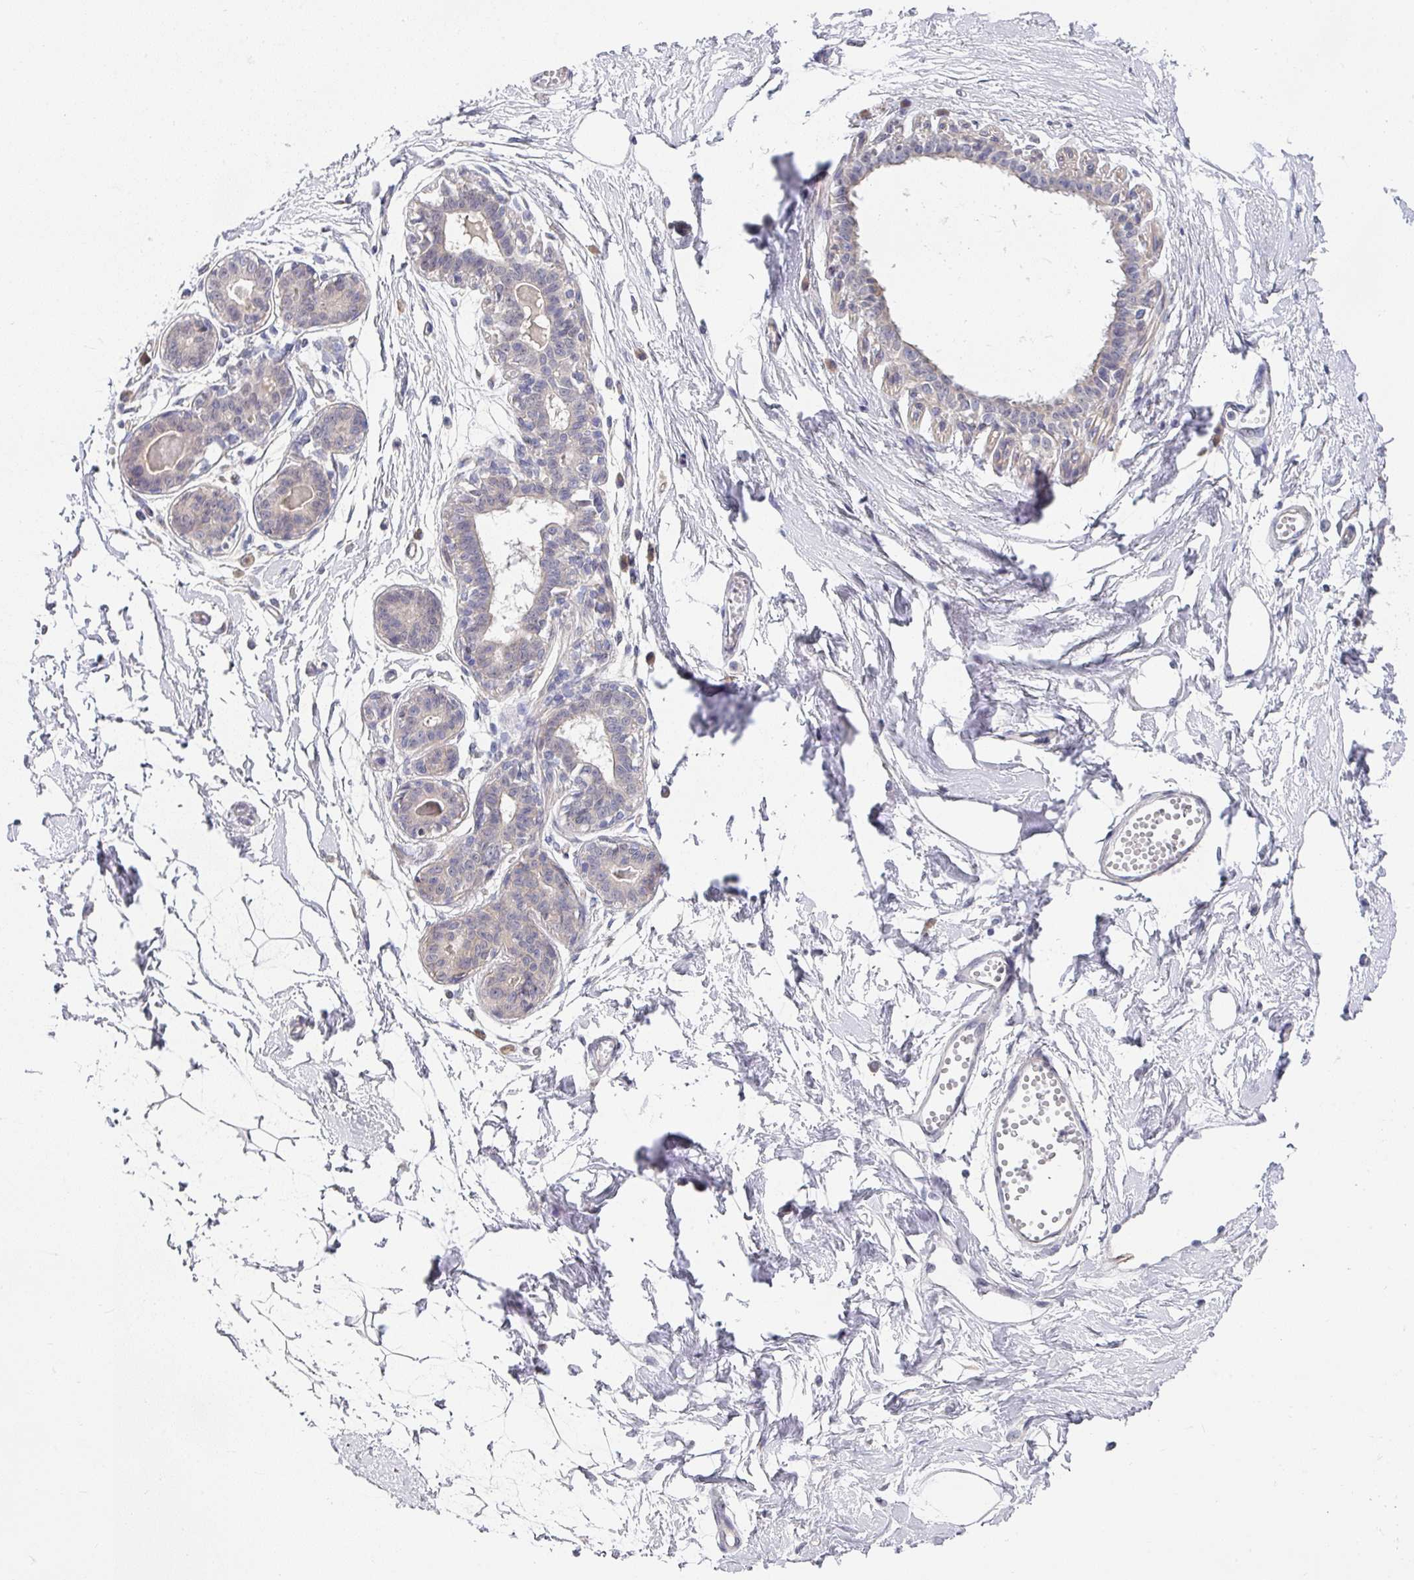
{"staining": {"intensity": "negative", "quantity": "none", "location": "none"}, "tissue": "breast", "cell_type": "Adipocytes", "image_type": "normal", "snomed": [{"axis": "morphology", "description": "Normal tissue, NOS"}, {"axis": "topography", "description": "Breast"}], "caption": "Image shows no significant protein staining in adipocytes of unremarkable breast. Nuclei are stained in blue.", "gene": "TMED5", "patient": {"sex": "female", "age": 45}}